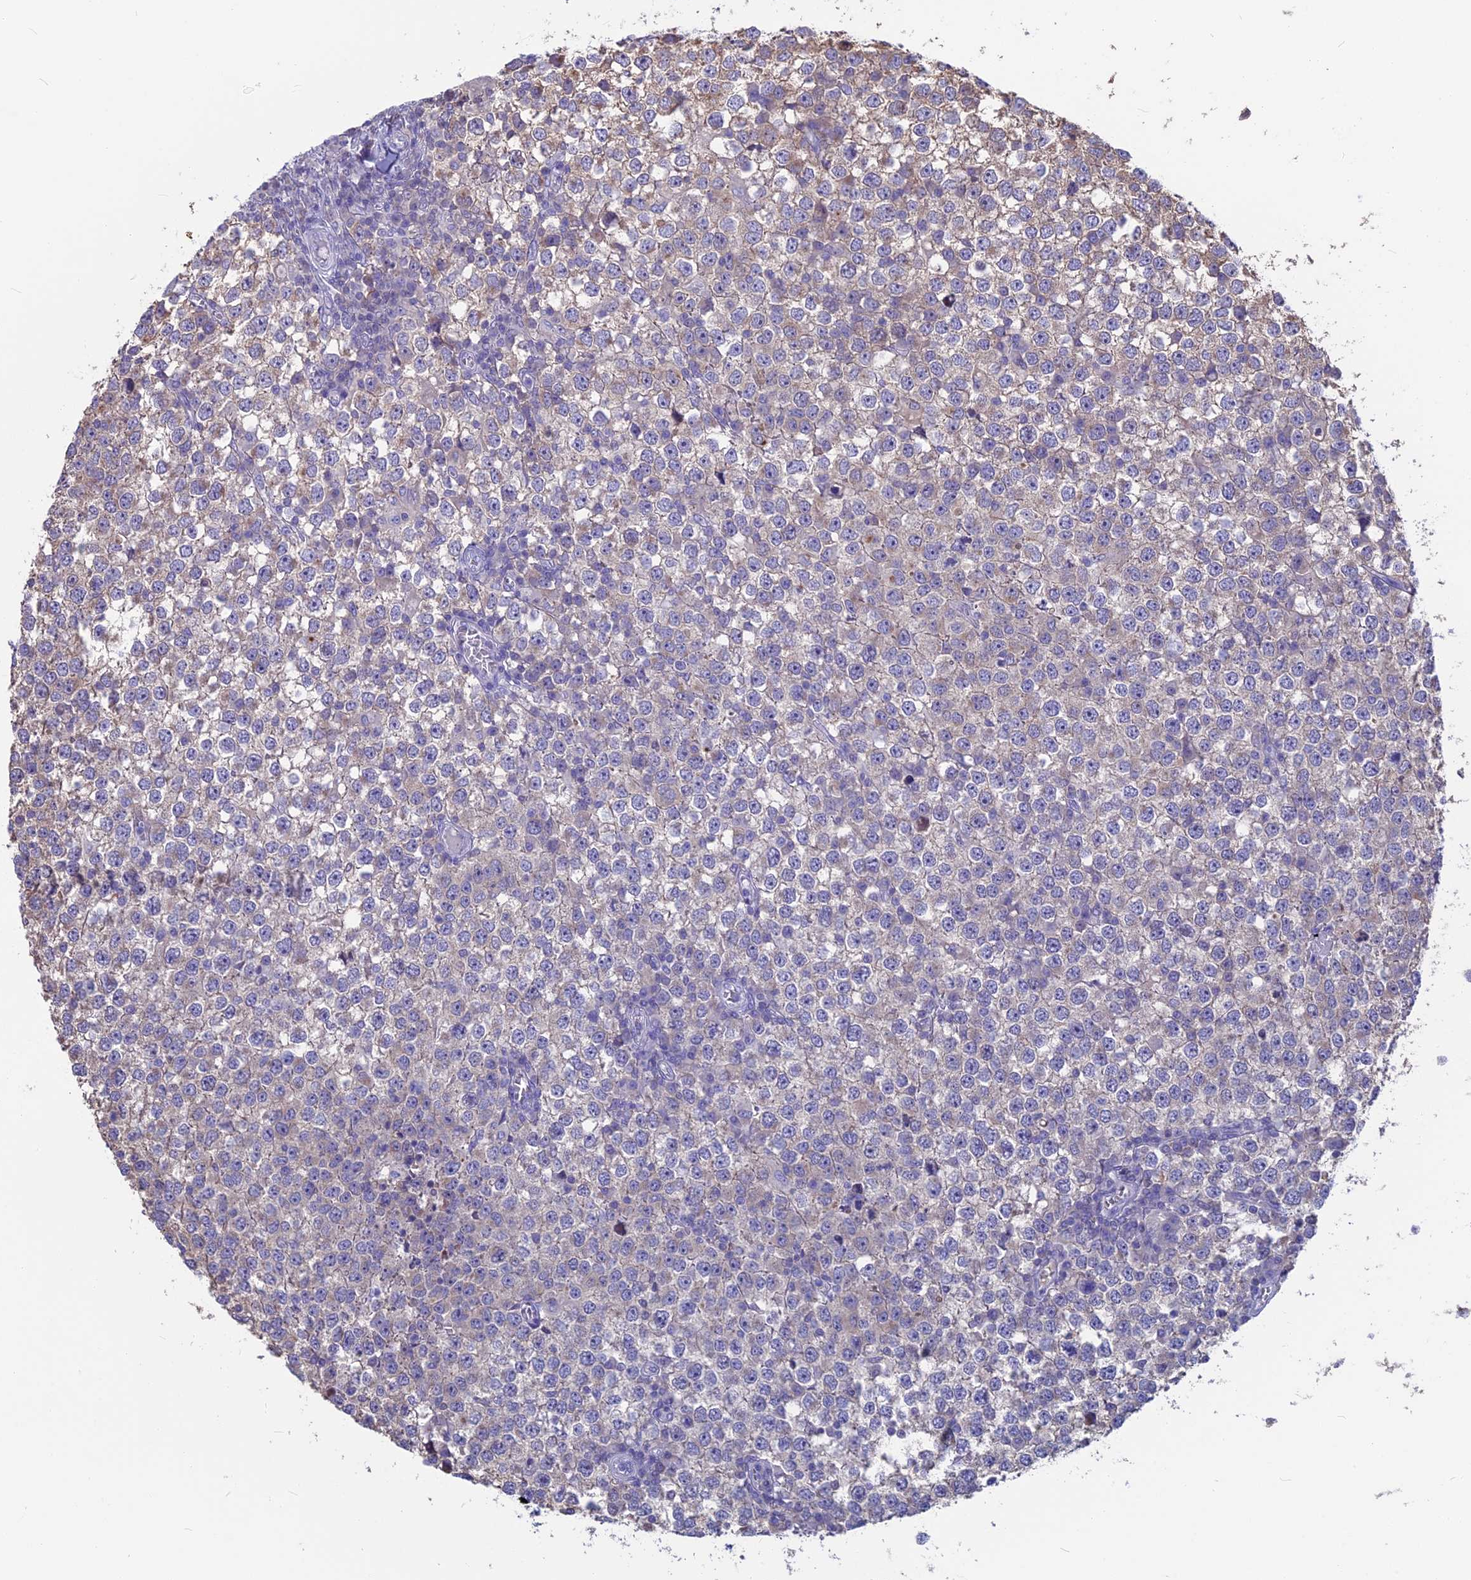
{"staining": {"intensity": "weak", "quantity": "<25%", "location": "cytoplasmic/membranous"}, "tissue": "testis cancer", "cell_type": "Tumor cells", "image_type": "cancer", "snomed": [{"axis": "morphology", "description": "Seminoma, NOS"}, {"axis": "topography", "description": "Testis"}], "caption": "This micrograph is of testis cancer stained with IHC to label a protein in brown with the nuclei are counter-stained blue. There is no positivity in tumor cells.", "gene": "SNAP91", "patient": {"sex": "male", "age": 65}}